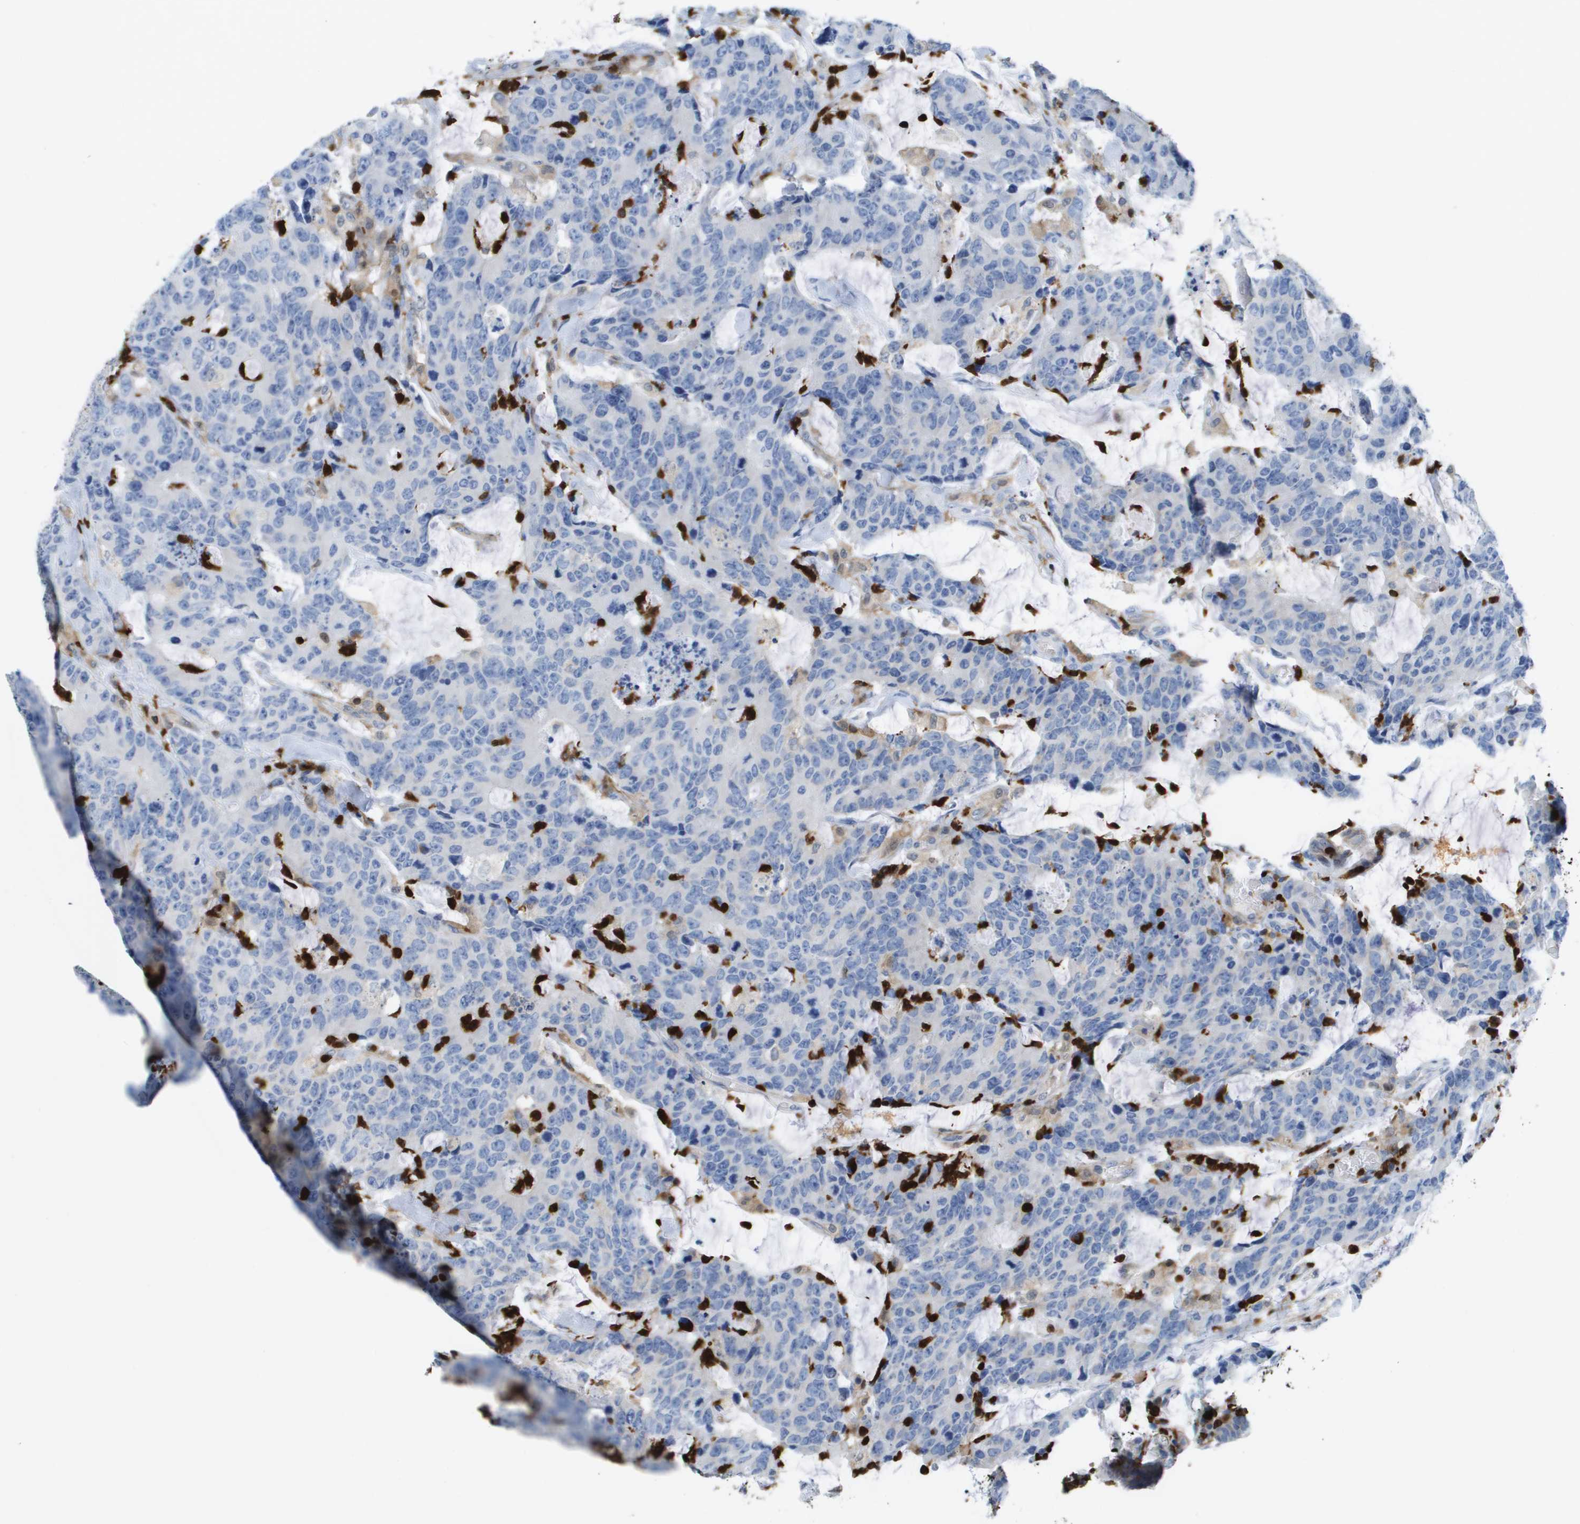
{"staining": {"intensity": "negative", "quantity": "none", "location": "none"}, "tissue": "colorectal cancer", "cell_type": "Tumor cells", "image_type": "cancer", "snomed": [{"axis": "morphology", "description": "Adenocarcinoma, NOS"}, {"axis": "topography", "description": "Colon"}], "caption": "Immunohistochemistry photomicrograph of human colorectal cancer (adenocarcinoma) stained for a protein (brown), which reveals no expression in tumor cells.", "gene": "DOCK5", "patient": {"sex": "female", "age": 86}}